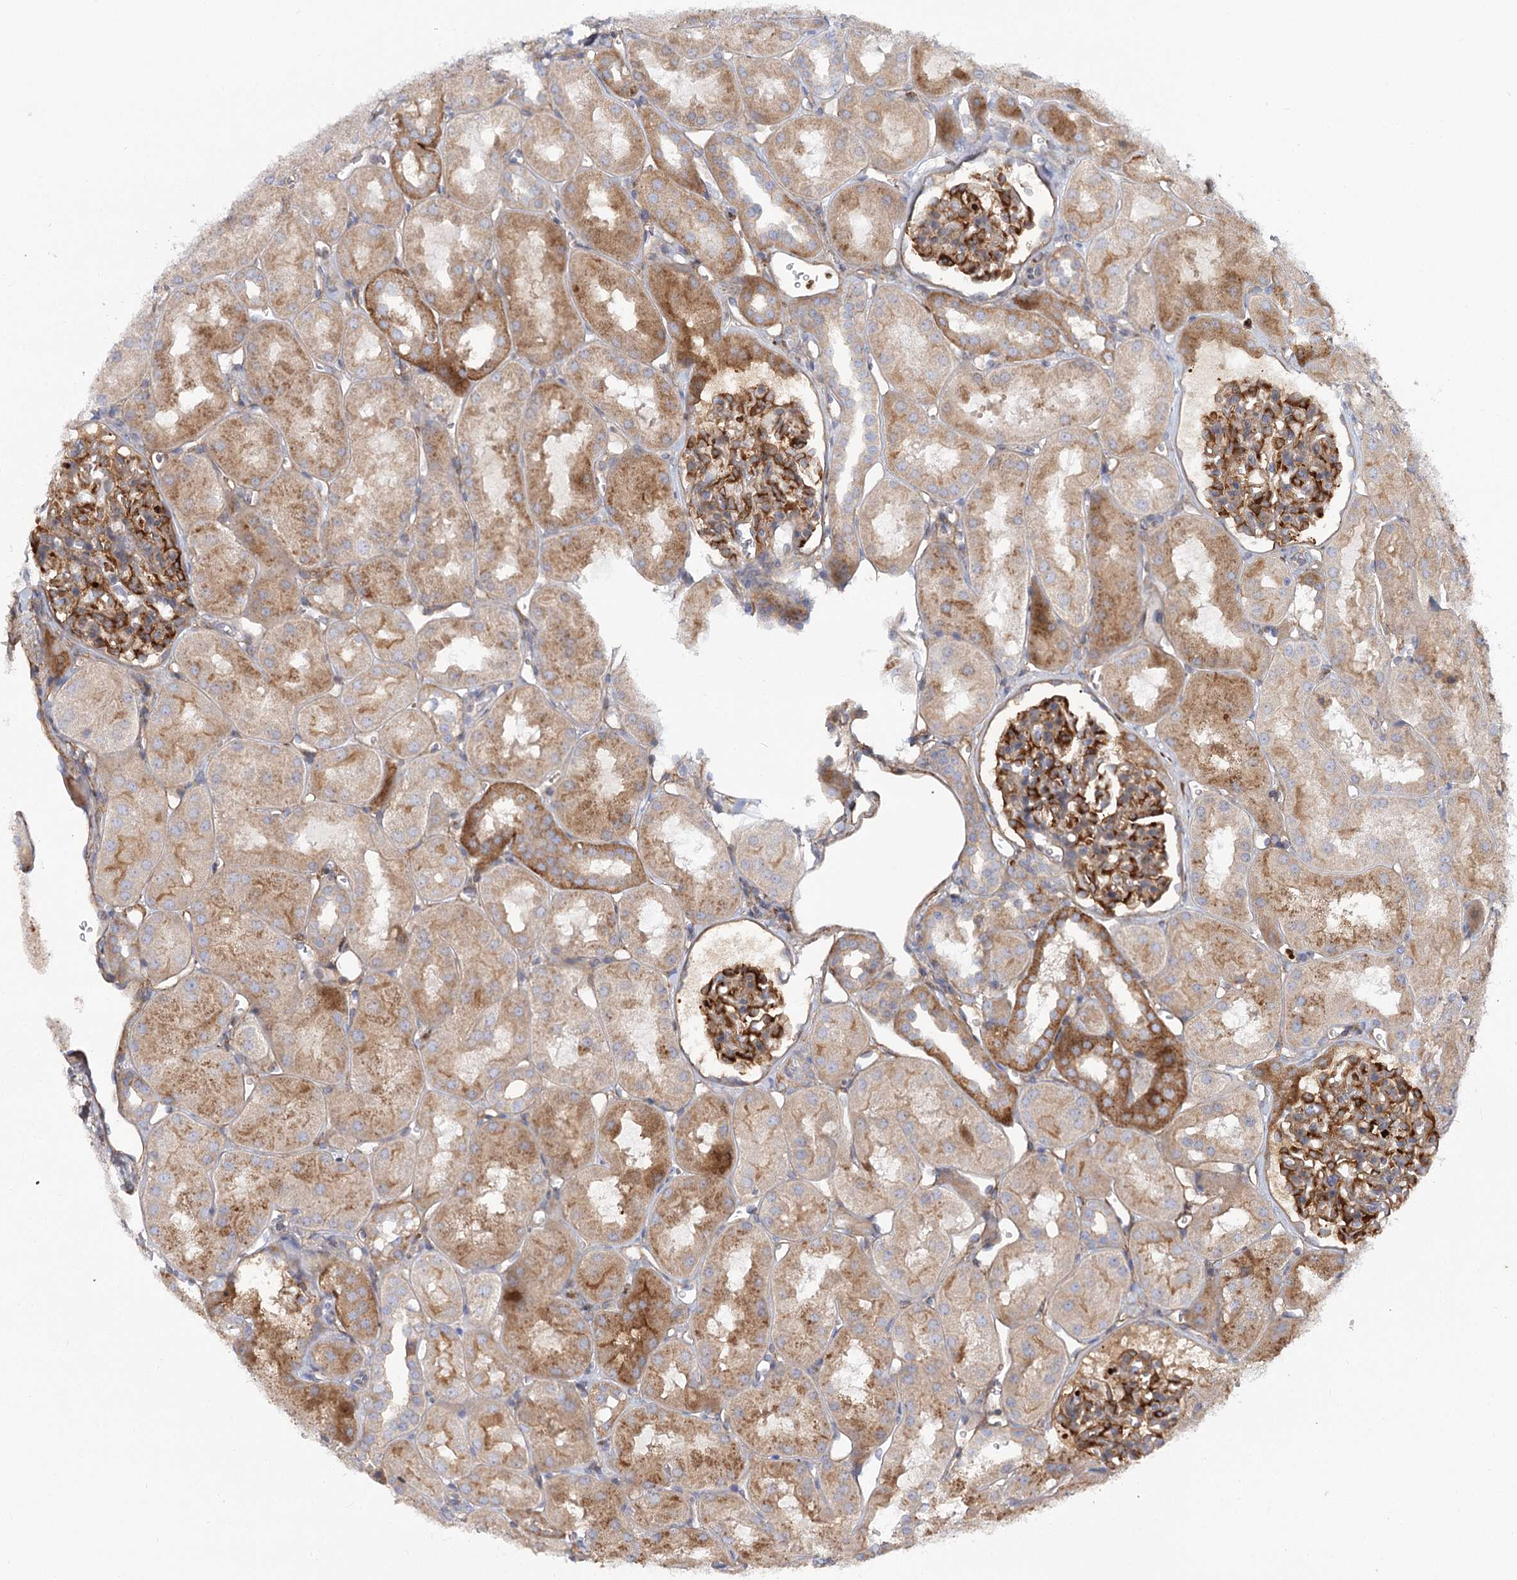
{"staining": {"intensity": "strong", "quantity": ">75%", "location": "cytoplasmic/membranous"}, "tissue": "kidney", "cell_type": "Cells in glomeruli", "image_type": "normal", "snomed": [{"axis": "morphology", "description": "Normal tissue, NOS"}, {"axis": "topography", "description": "Kidney"}, {"axis": "topography", "description": "Urinary bladder"}], "caption": "A micrograph of kidney stained for a protein displays strong cytoplasmic/membranous brown staining in cells in glomeruli. The staining is performed using DAB (3,3'-diaminobenzidine) brown chromogen to label protein expression. The nuclei are counter-stained blue using hematoxylin.", "gene": "C11orf52", "patient": {"sex": "male", "age": 16}}